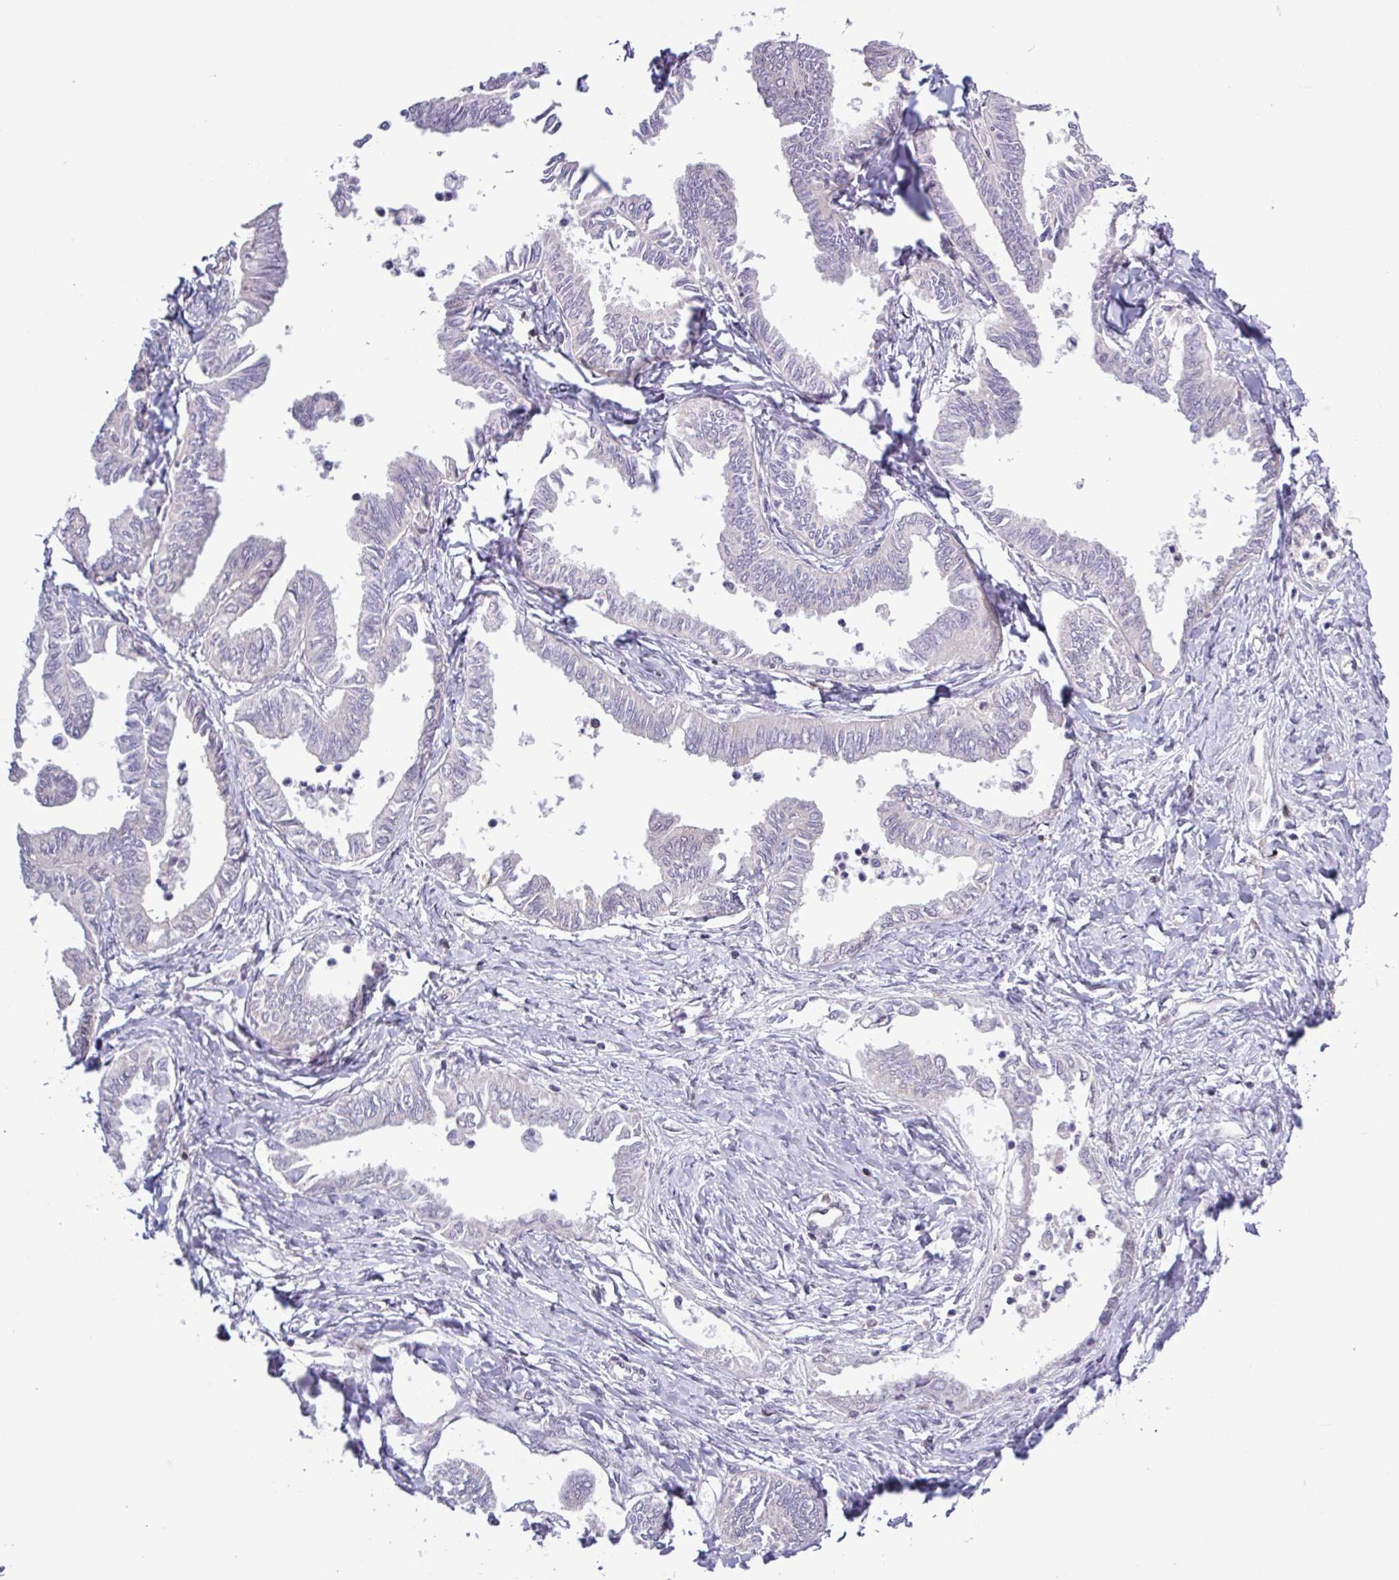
{"staining": {"intensity": "negative", "quantity": "none", "location": "none"}, "tissue": "ovarian cancer", "cell_type": "Tumor cells", "image_type": "cancer", "snomed": [{"axis": "morphology", "description": "Carcinoma, endometroid"}, {"axis": "topography", "description": "Ovary"}], "caption": "Tumor cells are negative for brown protein staining in endometroid carcinoma (ovarian).", "gene": "RTL3", "patient": {"sex": "female", "age": 70}}